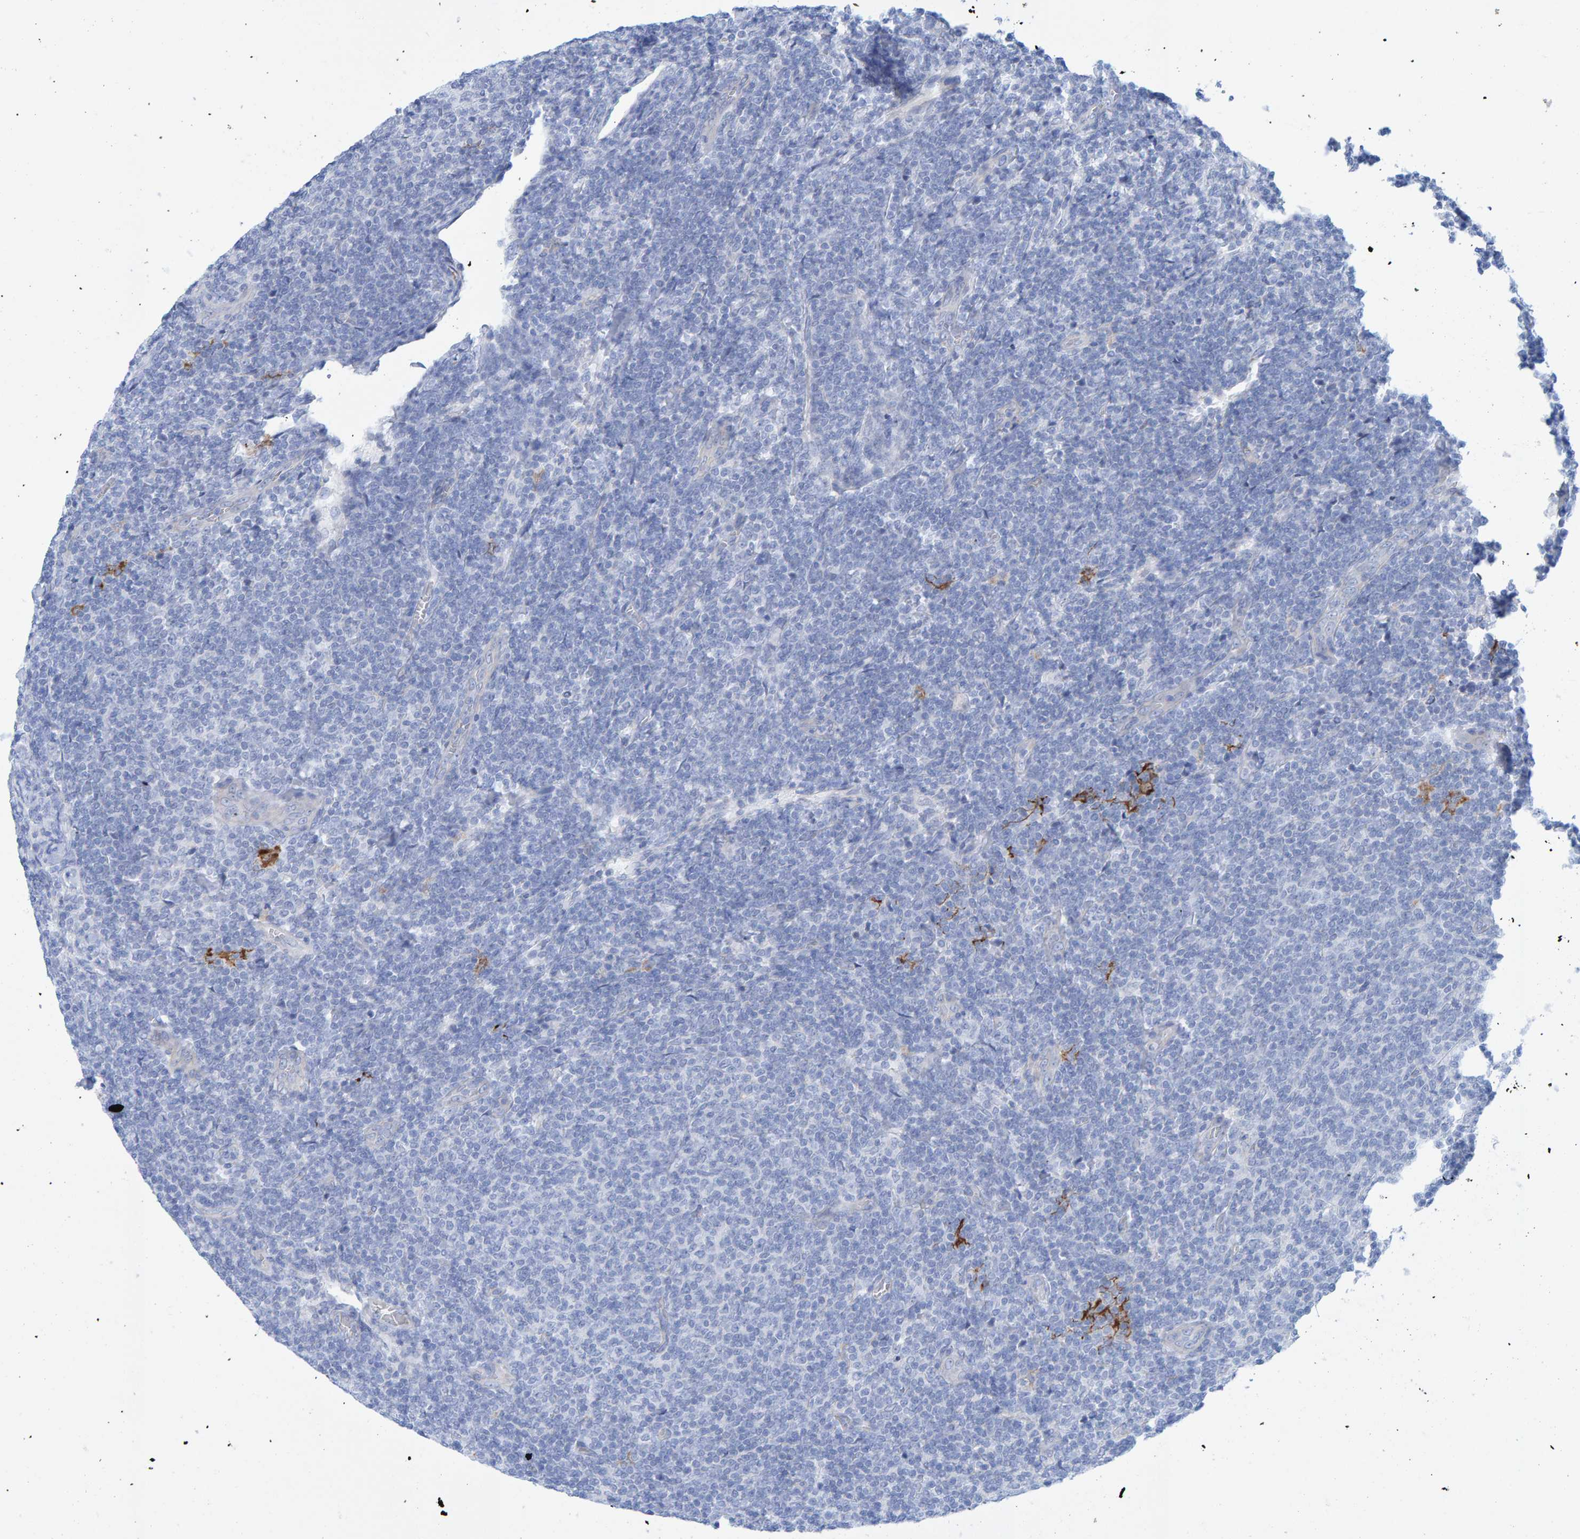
{"staining": {"intensity": "negative", "quantity": "none", "location": "none"}, "tissue": "lymphoma", "cell_type": "Tumor cells", "image_type": "cancer", "snomed": [{"axis": "morphology", "description": "Malignant lymphoma, non-Hodgkin's type, Low grade"}, {"axis": "topography", "description": "Lymph node"}], "caption": "Micrograph shows no protein staining in tumor cells of lymphoma tissue.", "gene": "JAKMIP3", "patient": {"sex": "male", "age": 66}}